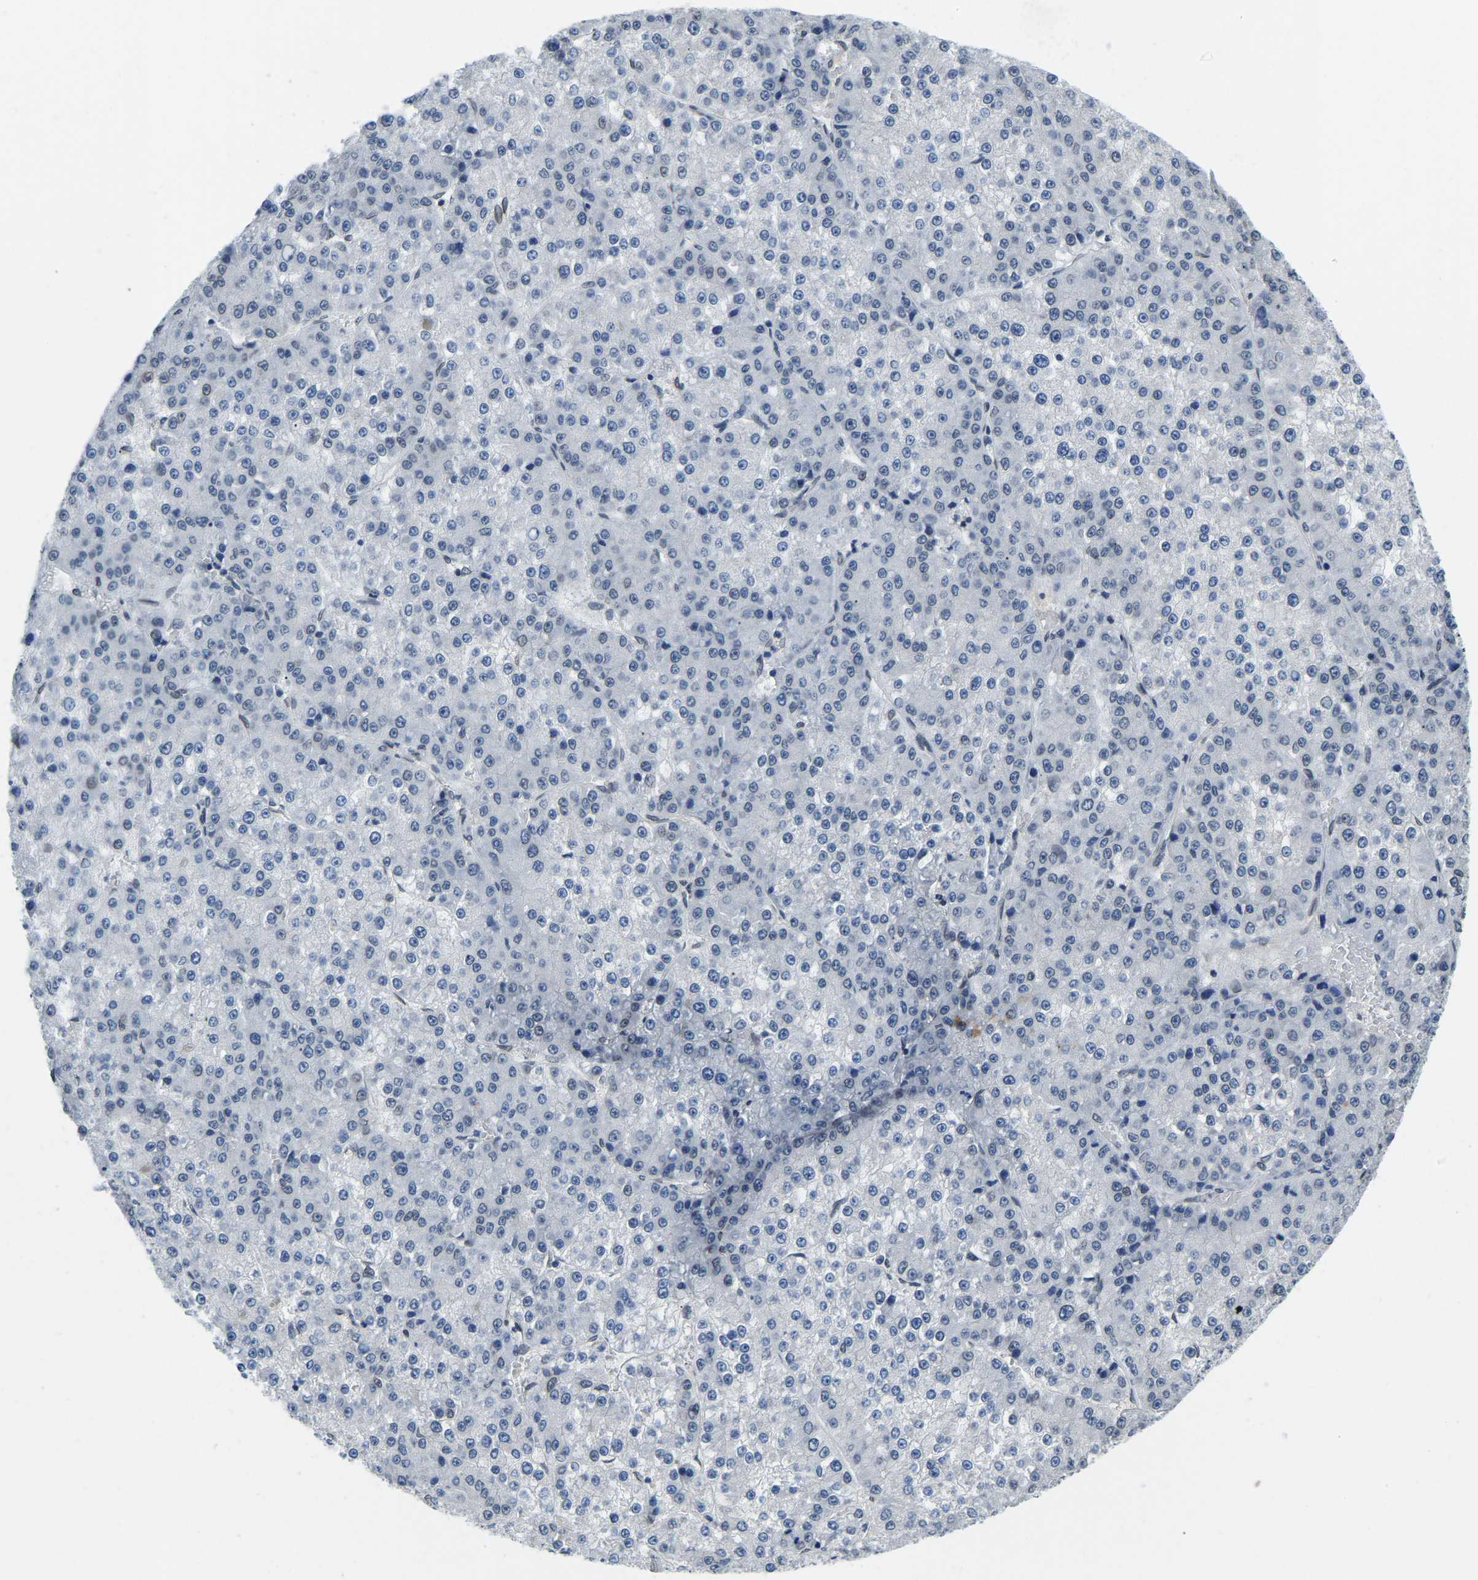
{"staining": {"intensity": "negative", "quantity": "none", "location": "none"}, "tissue": "liver cancer", "cell_type": "Tumor cells", "image_type": "cancer", "snomed": [{"axis": "morphology", "description": "Carcinoma, Hepatocellular, NOS"}, {"axis": "topography", "description": "Liver"}], "caption": "DAB (3,3'-diaminobenzidine) immunohistochemical staining of human liver hepatocellular carcinoma demonstrates no significant staining in tumor cells. (DAB (3,3'-diaminobenzidine) IHC with hematoxylin counter stain).", "gene": "RANBP2", "patient": {"sex": "female", "age": 73}}